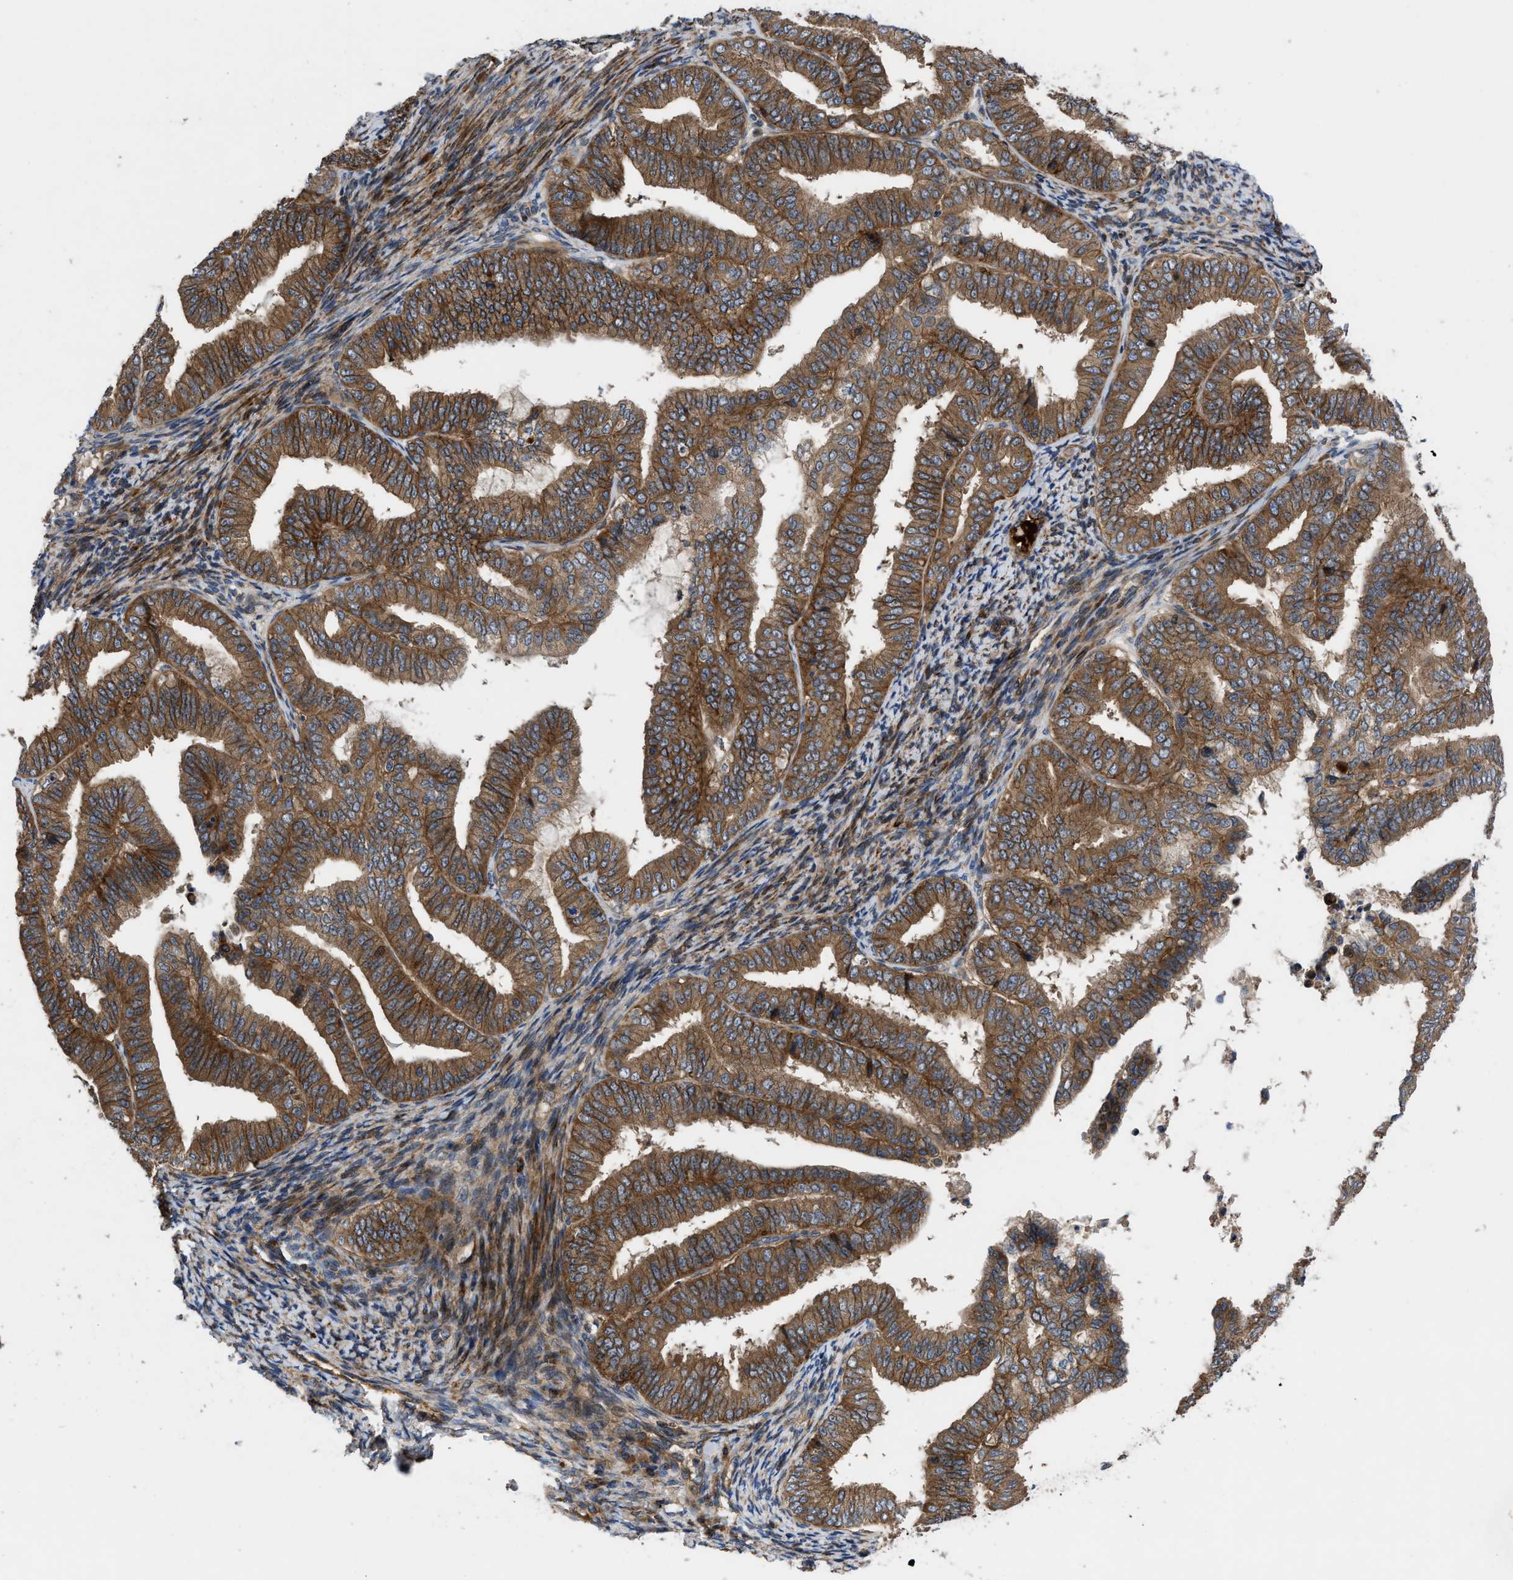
{"staining": {"intensity": "strong", "quantity": ">75%", "location": "cytoplasmic/membranous"}, "tissue": "endometrial cancer", "cell_type": "Tumor cells", "image_type": "cancer", "snomed": [{"axis": "morphology", "description": "Adenocarcinoma, NOS"}, {"axis": "topography", "description": "Endometrium"}], "caption": "Protein expression analysis of human endometrial cancer (adenocarcinoma) reveals strong cytoplasmic/membranous positivity in about >75% of tumor cells. Nuclei are stained in blue.", "gene": "CNNM3", "patient": {"sex": "female", "age": 63}}